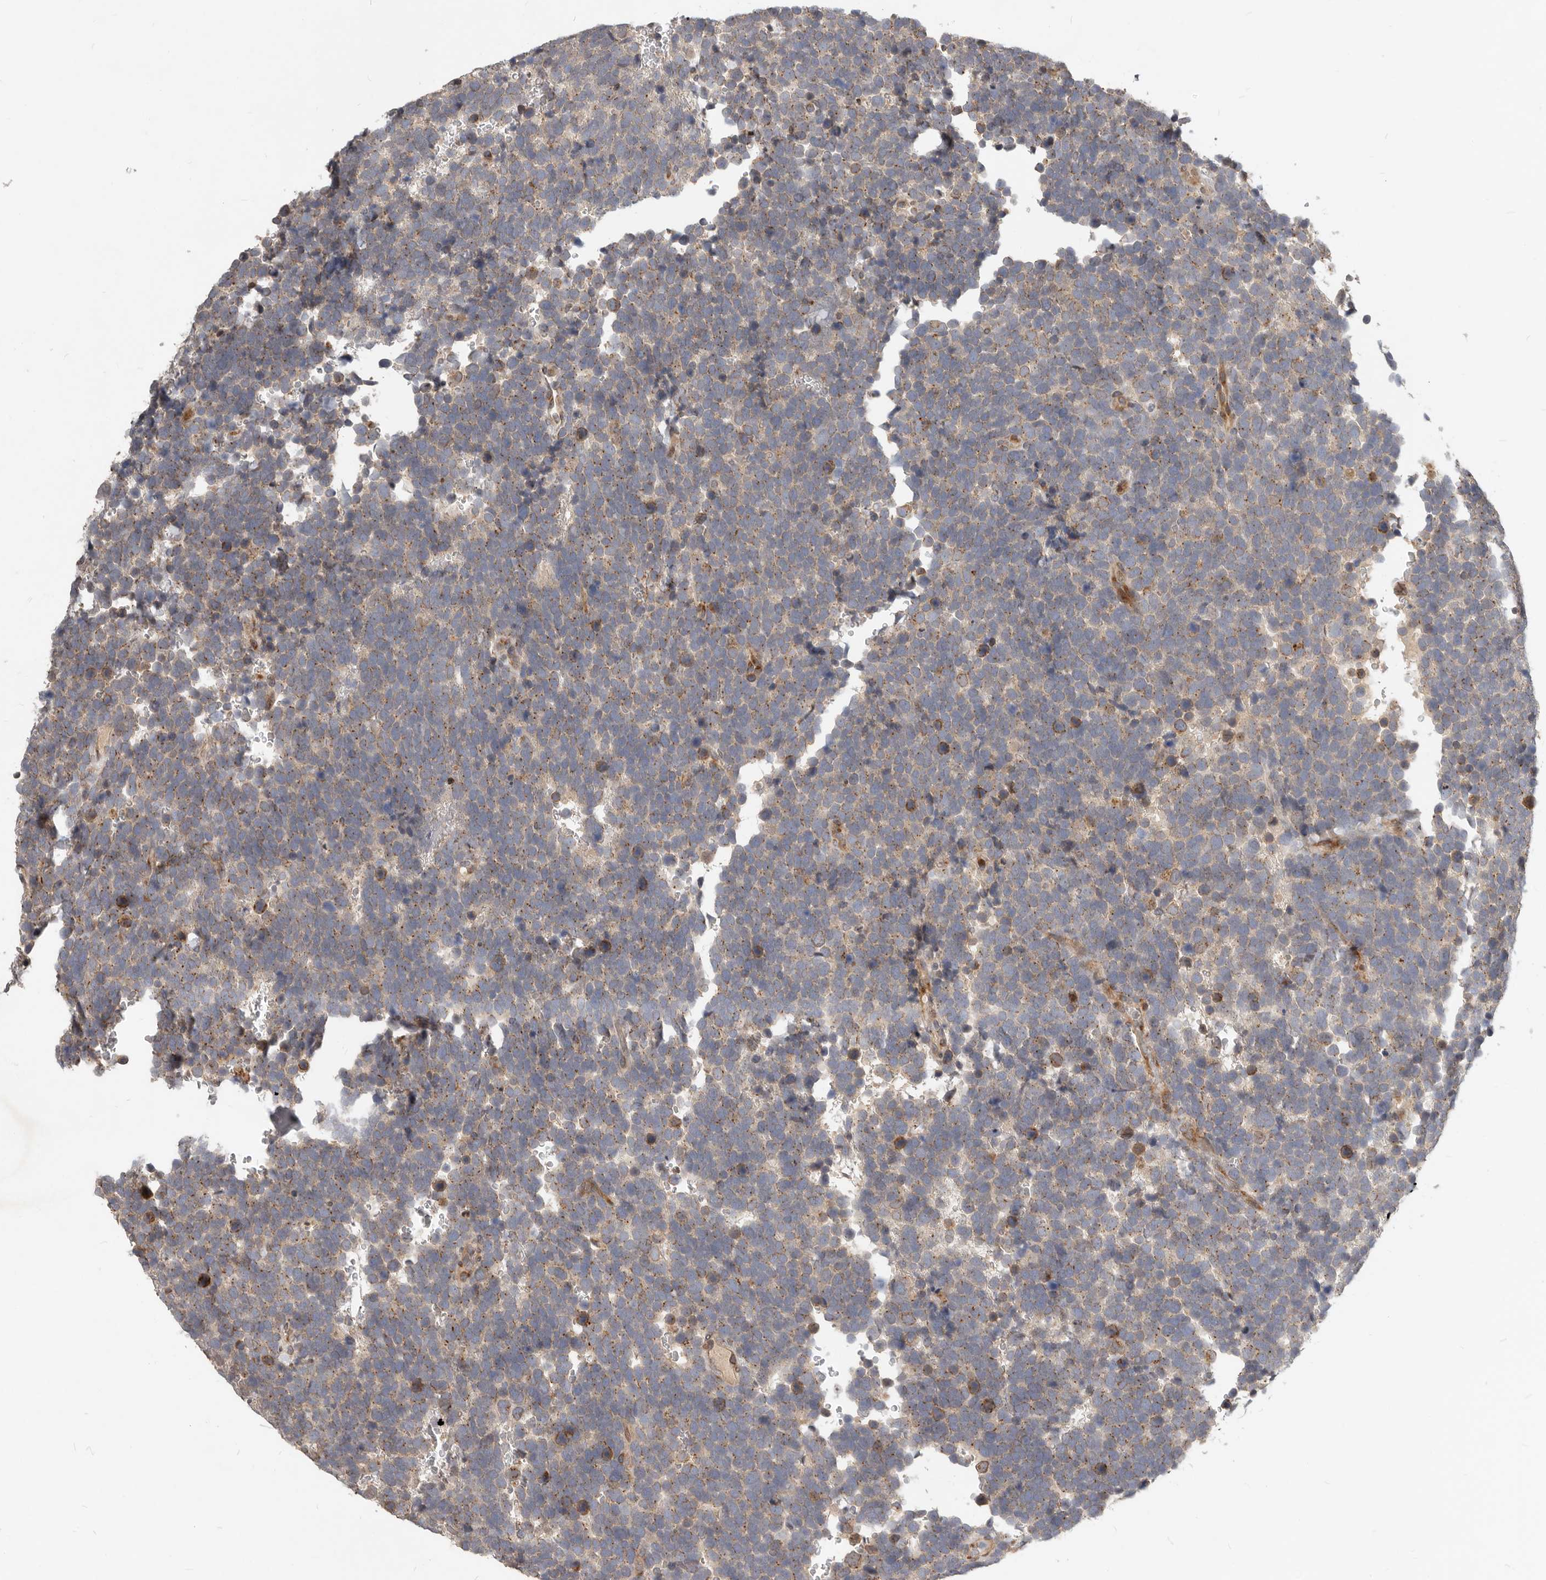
{"staining": {"intensity": "weak", "quantity": ">75%", "location": "cytoplasmic/membranous"}, "tissue": "urothelial cancer", "cell_type": "Tumor cells", "image_type": "cancer", "snomed": [{"axis": "morphology", "description": "Urothelial carcinoma, High grade"}, {"axis": "topography", "description": "Urinary bladder"}], "caption": "Tumor cells show low levels of weak cytoplasmic/membranous positivity in approximately >75% of cells in urothelial cancer. (IHC, brightfield microscopy, high magnification).", "gene": "NPY4R", "patient": {"sex": "female", "age": 82}}